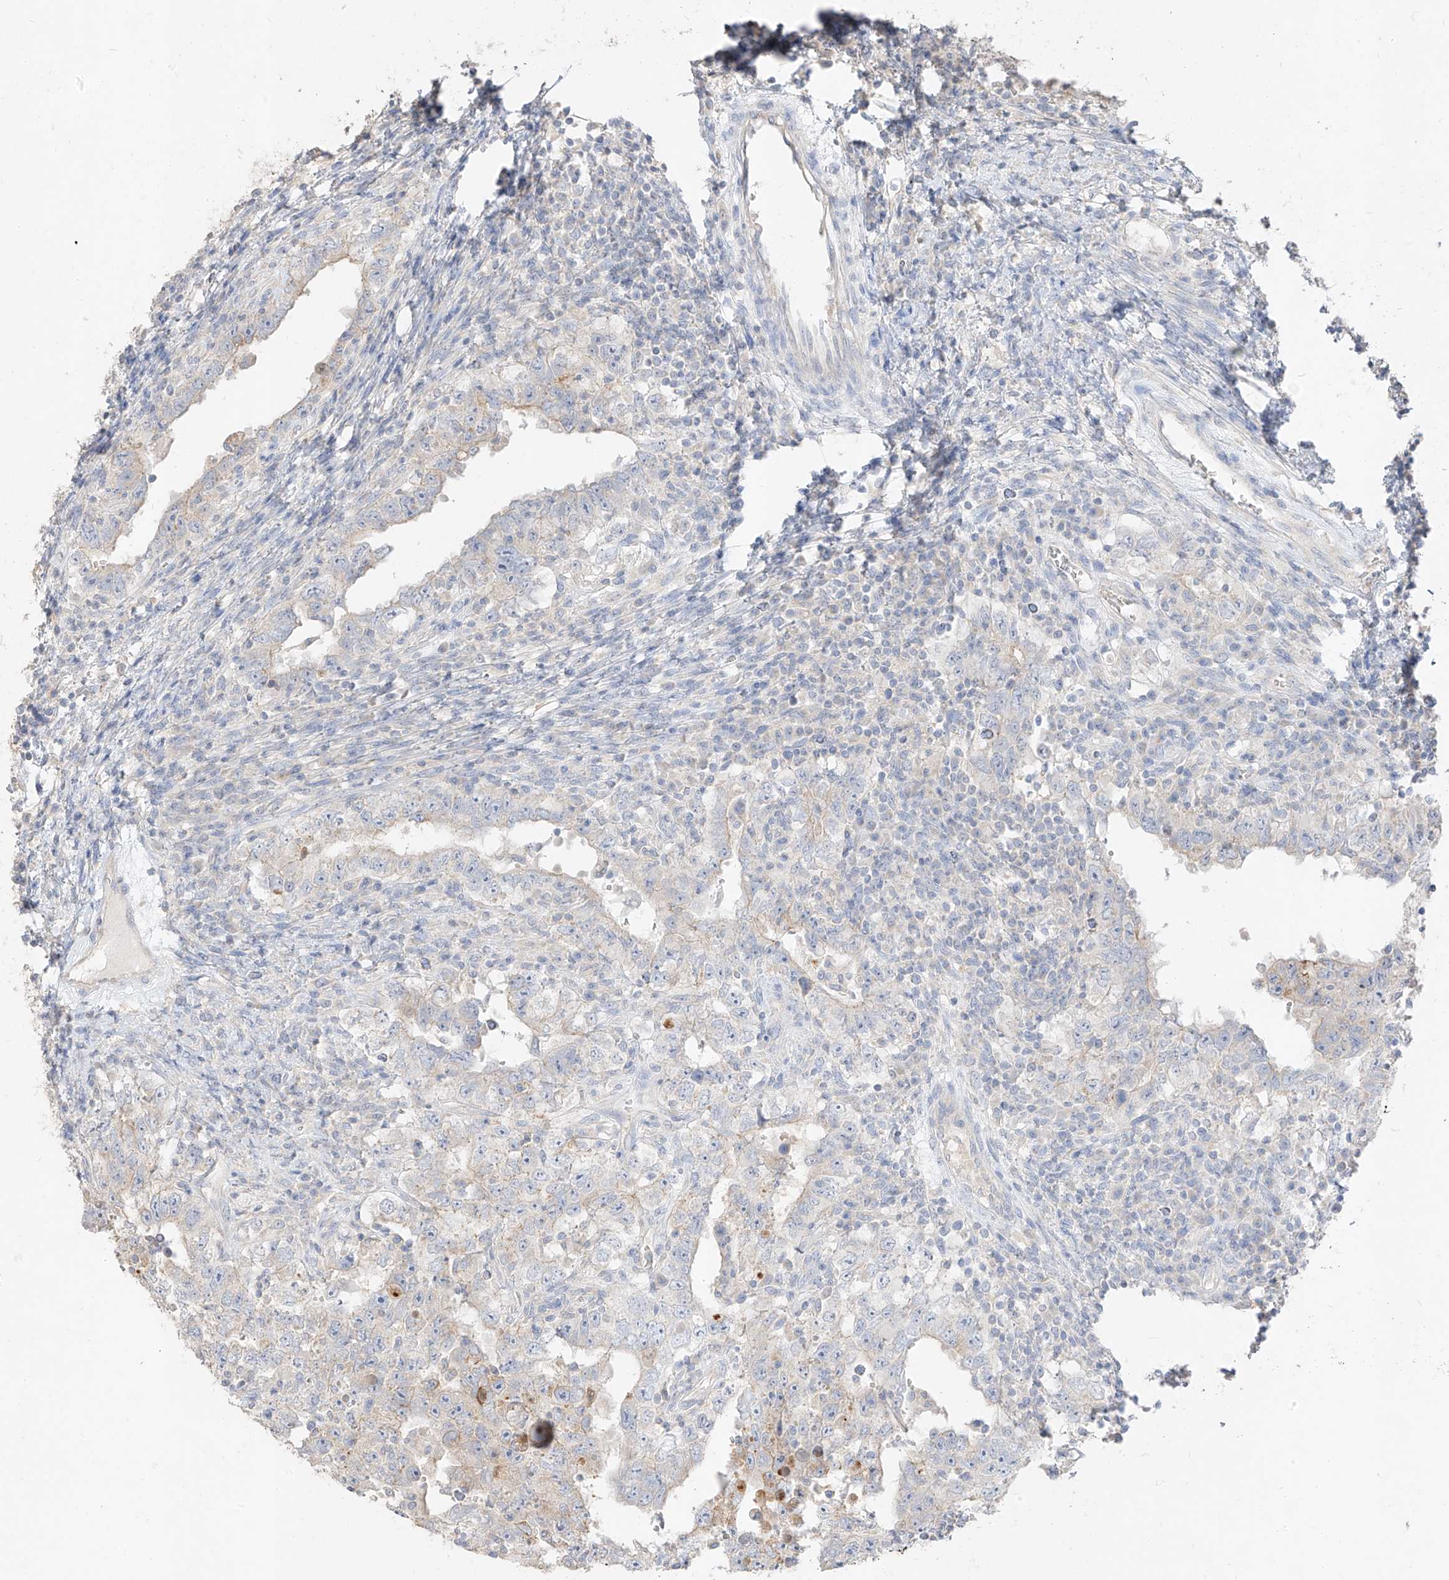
{"staining": {"intensity": "negative", "quantity": "none", "location": "none"}, "tissue": "testis cancer", "cell_type": "Tumor cells", "image_type": "cancer", "snomed": [{"axis": "morphology", "description": "Carcinoma, Embryonal, NOS"}, {"axis": "topography", "description": "Testis"}], "caption": "The micrograph reveals no staining of tumor cells in embryonal carcinoma (testis). (DAB IHC with hematoxylin counter stain).", "gene": "ZZEF1", "patient": {"sex": "male", "age": 26}}